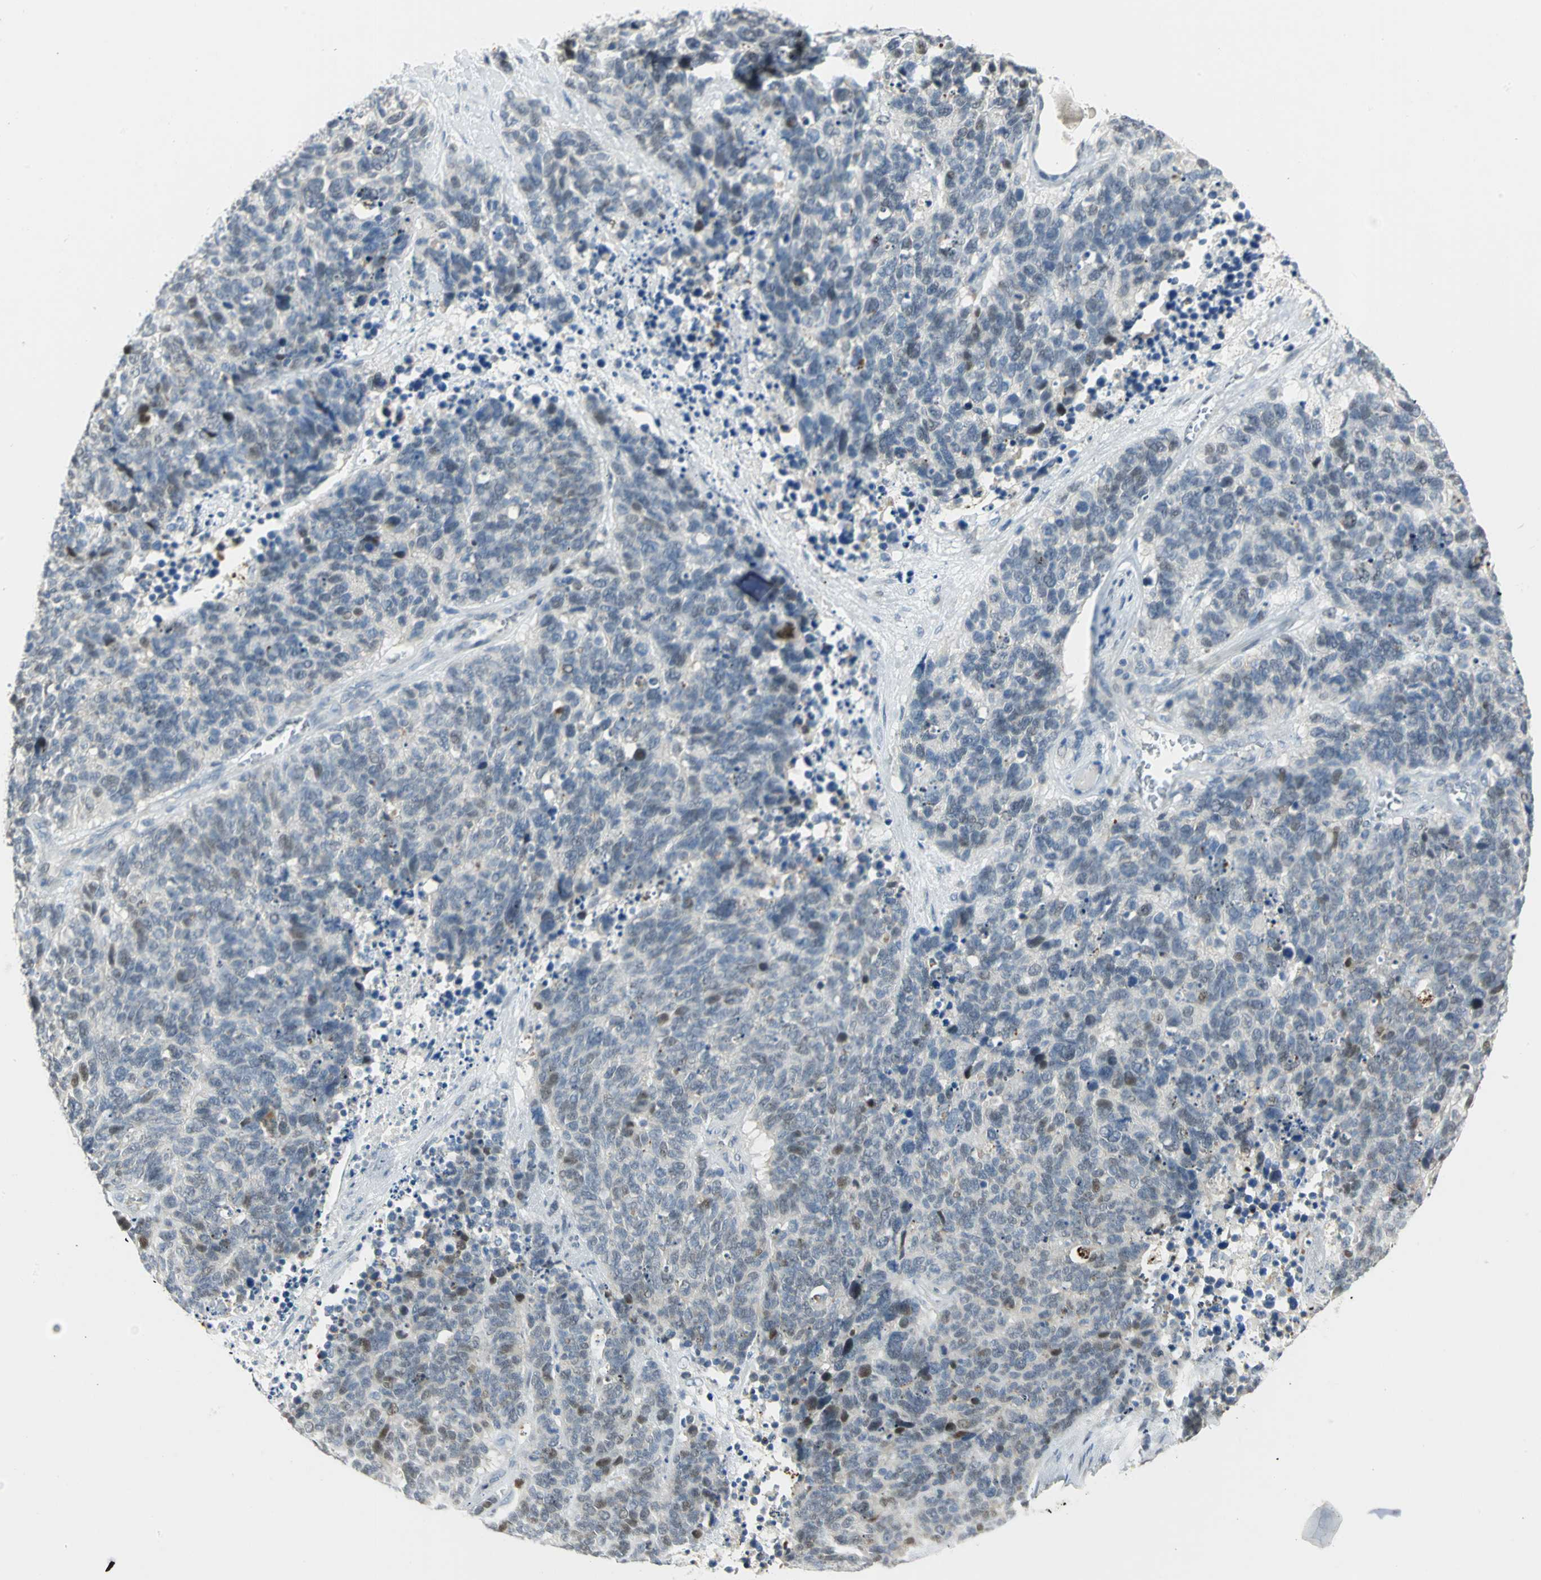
{"staining": {"intensity": "negative", "quantity": "none", "location": "none"}, "tissue": "lung cancer", "cell_type": "Tumor cells", "image_type": "cancer", "snomed": [{"axis": "morphology", "description": "Neoplasm, malignant, NOS"}, {"axis": "topography", "description": "Lung"}], "caption": "DAB immunohistochemical staining of lung cancer (neoplasm (malignant)) reveals no significant positivity in tumor cells. The staining was performed using DAB (3,3'-diaminobenzidine) to visualize the protein expression in brown, while the nuclei were stained in blue with hematoxylin (Magnification: 20x).", "gene": "BCL6", "patient": {"sex": "female", "age": 58}}